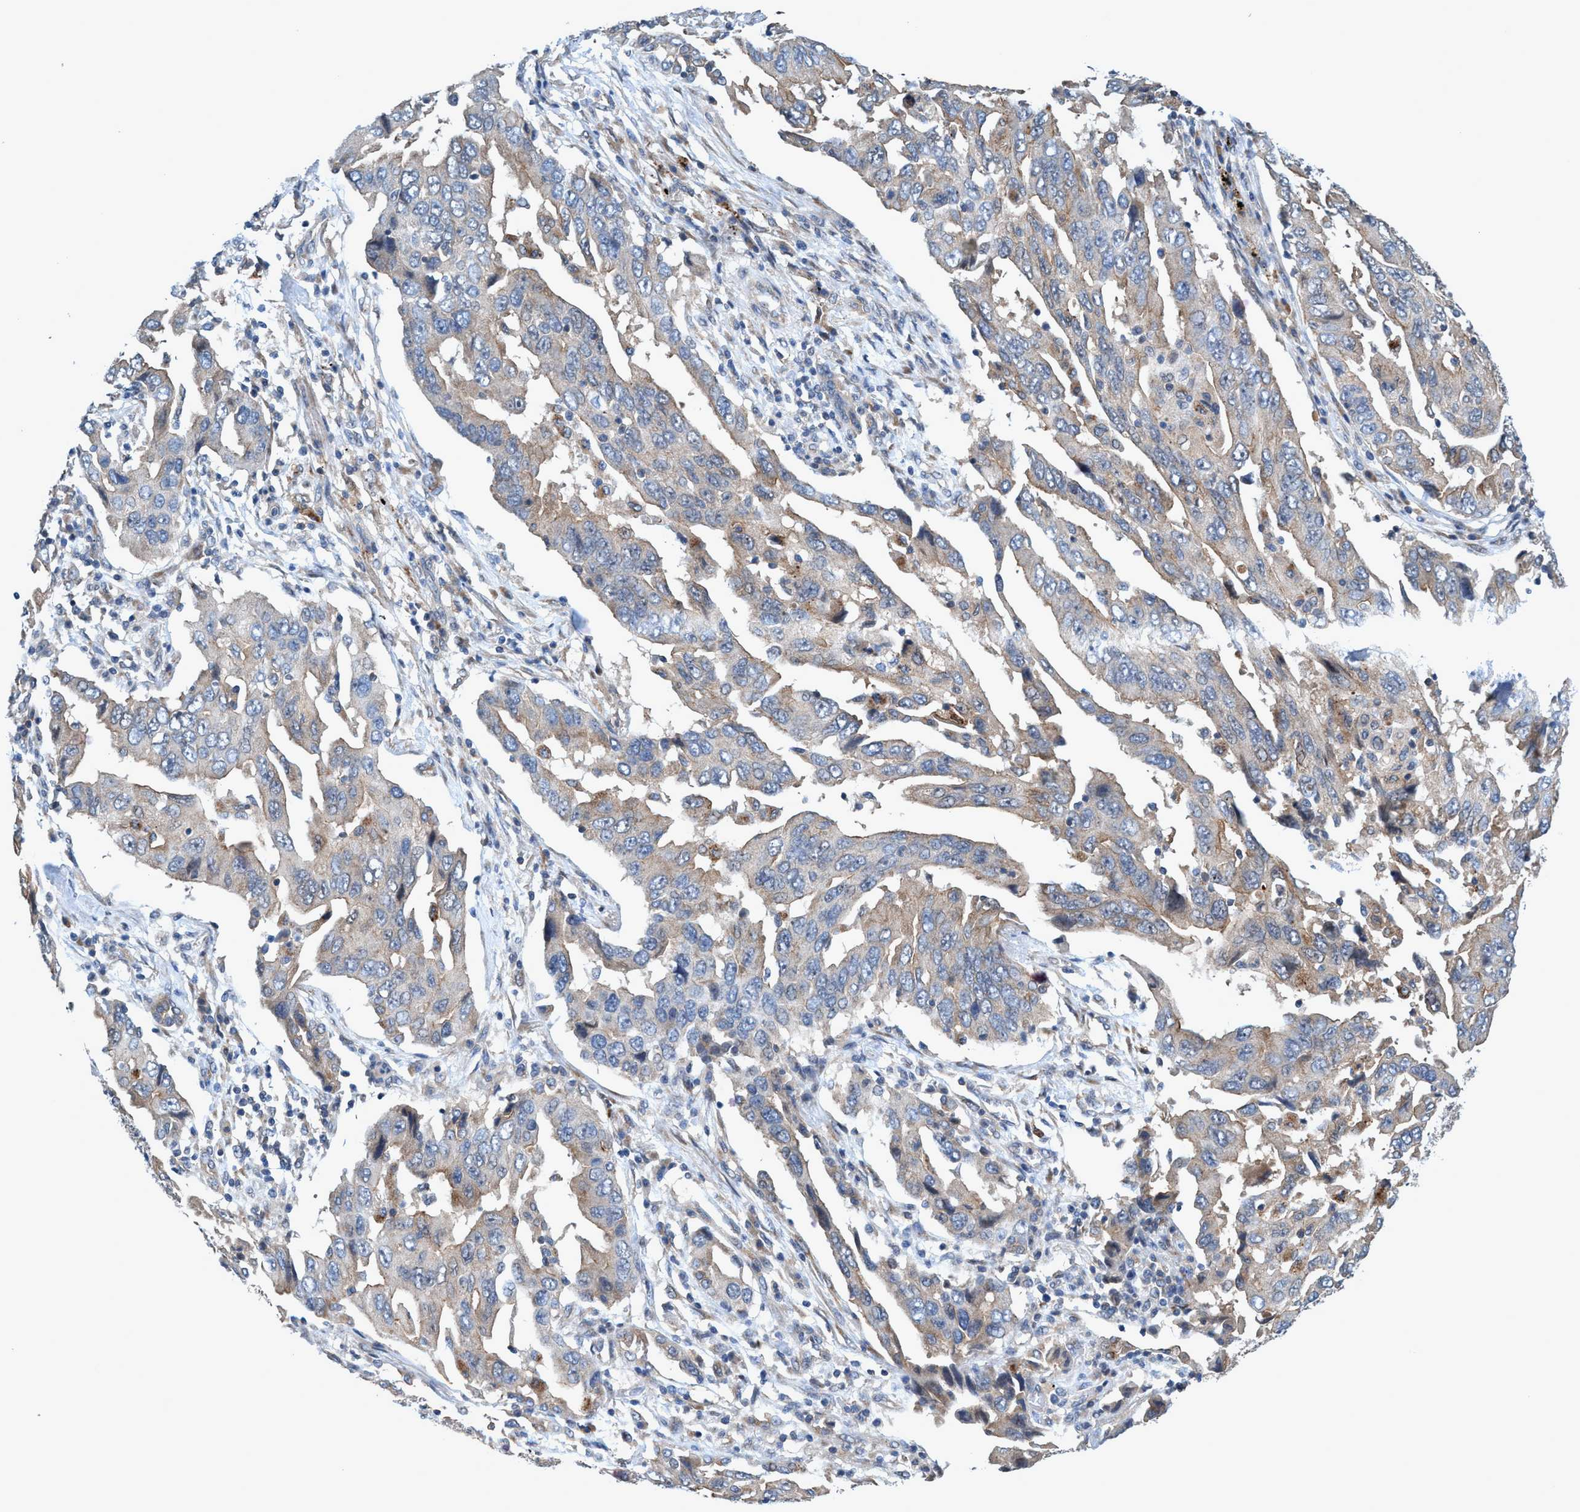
{"staining": {"intensity": "weak", "quantity": "<25%", "location": "cytoplasmic/membranous"}, "tissue": "lung cancer", "cell_type": "Tumor cells", "image_type": "cancer", "snomed": [{"axis": "morphology", "description": "Adenocarcinoma, NOS"}, {"axis": "topography", "description": "Lung"}], "caption": "DAB immunohistochemical staining of adenocarcinoma (lung) demonstrates no significant positivity in tumor cells. (DAB (3,3'-diaminobenzidine) IHC, high magnification).", "gene": "TRIM65", "patient": {"sex": "female", "age": 65}}